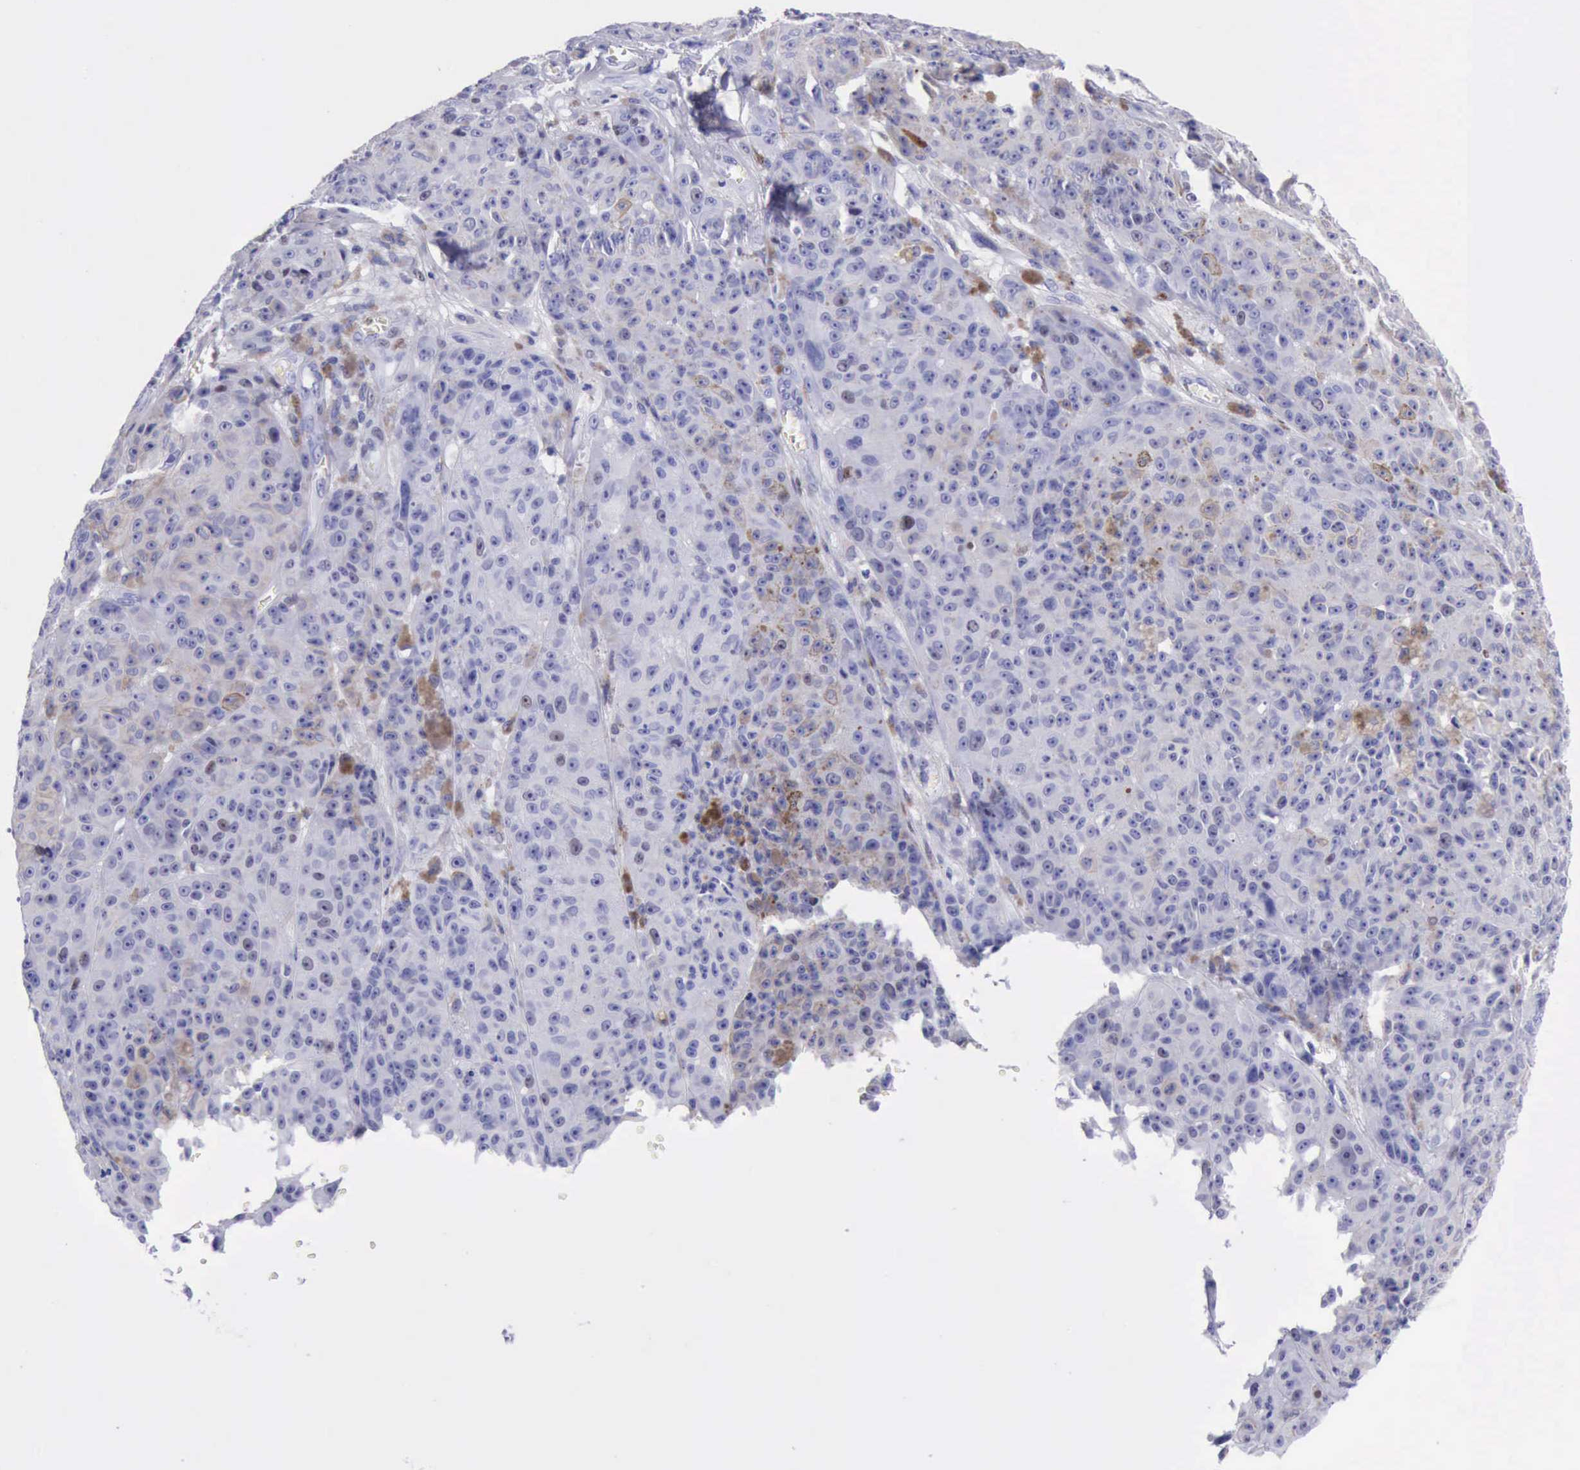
{"staining": {"intensity": "strong", "quantity": "<25%", "location": "cytoplasmic/membranous,nuclear"}, "tissue": "melanoma", "cell_type": "Tumor cells", "image_type": "cancer", "snomed": [{"axis": "morphology", "description": "Malignant melanoma, NOS"}, {"axis": "topography", "description": "Skin"}], "caption": "The micrograph displays immunohistochemical staining of melanoma. There is strong cytoplasmic/membranous and nuclear positivity is identified in about <25% of tumor cells.", "gene": "MCM2", "patient": {"sex": "male", "age": 64}}